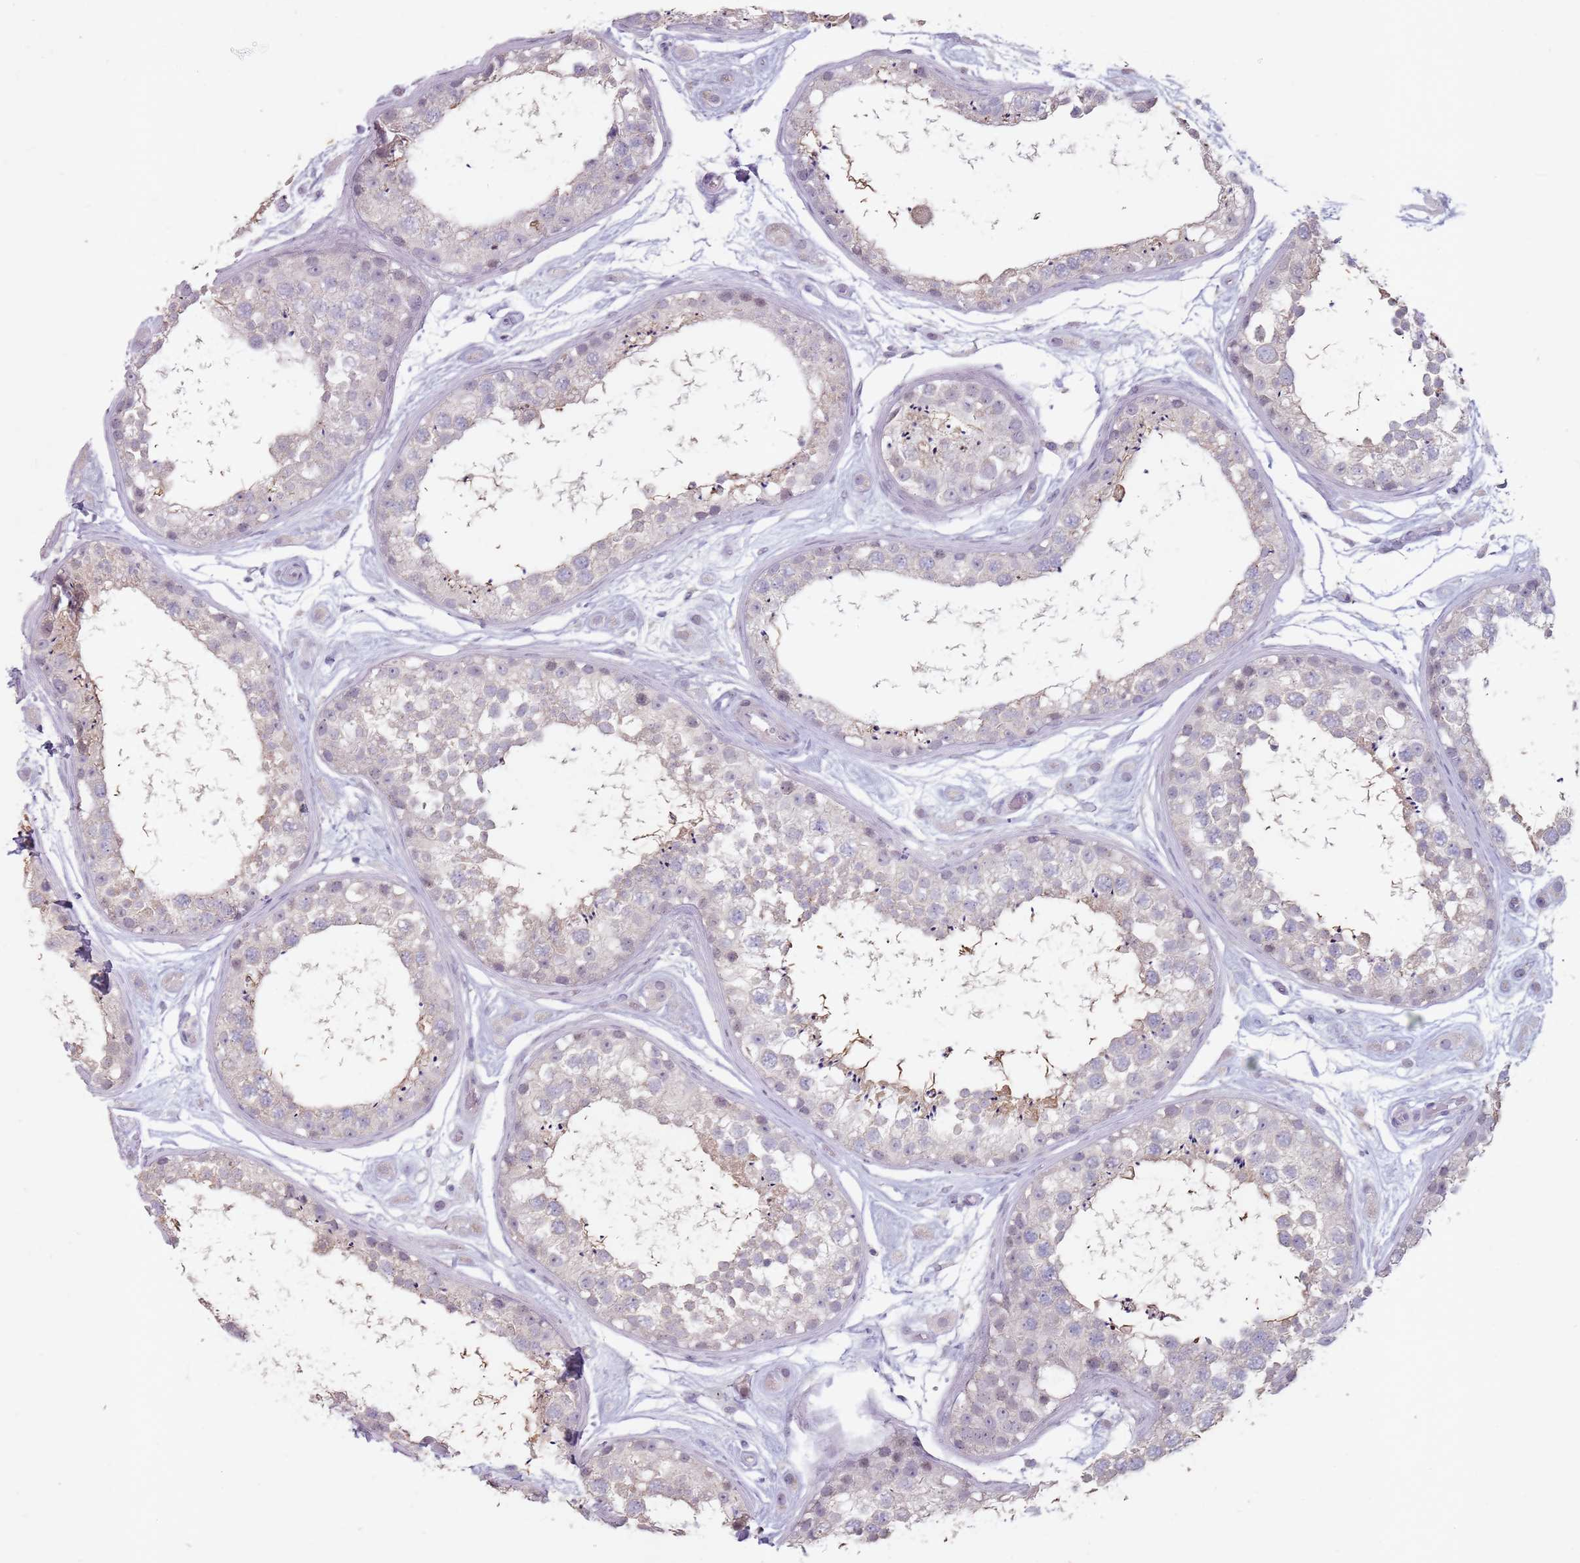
{"staining": {"intensity": "weak", "quantity": "<25%", "location": "cytoplasmic/membranous"}, "tissue": "testis", "cell_type": "Cells in seminiferous ducts", "image_type": "normal", "snomed": [{"axis": "morphology", "description": "Normal tissue, NOS"}, {"axis": "topography", "description": "Testis"}], "caption": "This is a micrograph of immunohistochemistry (IHC) staining of benign testis, which shows no expression in cells in seminiferous ducts.", "gene": "STYK1", "patient": {"sex": "male", "age": 25}}